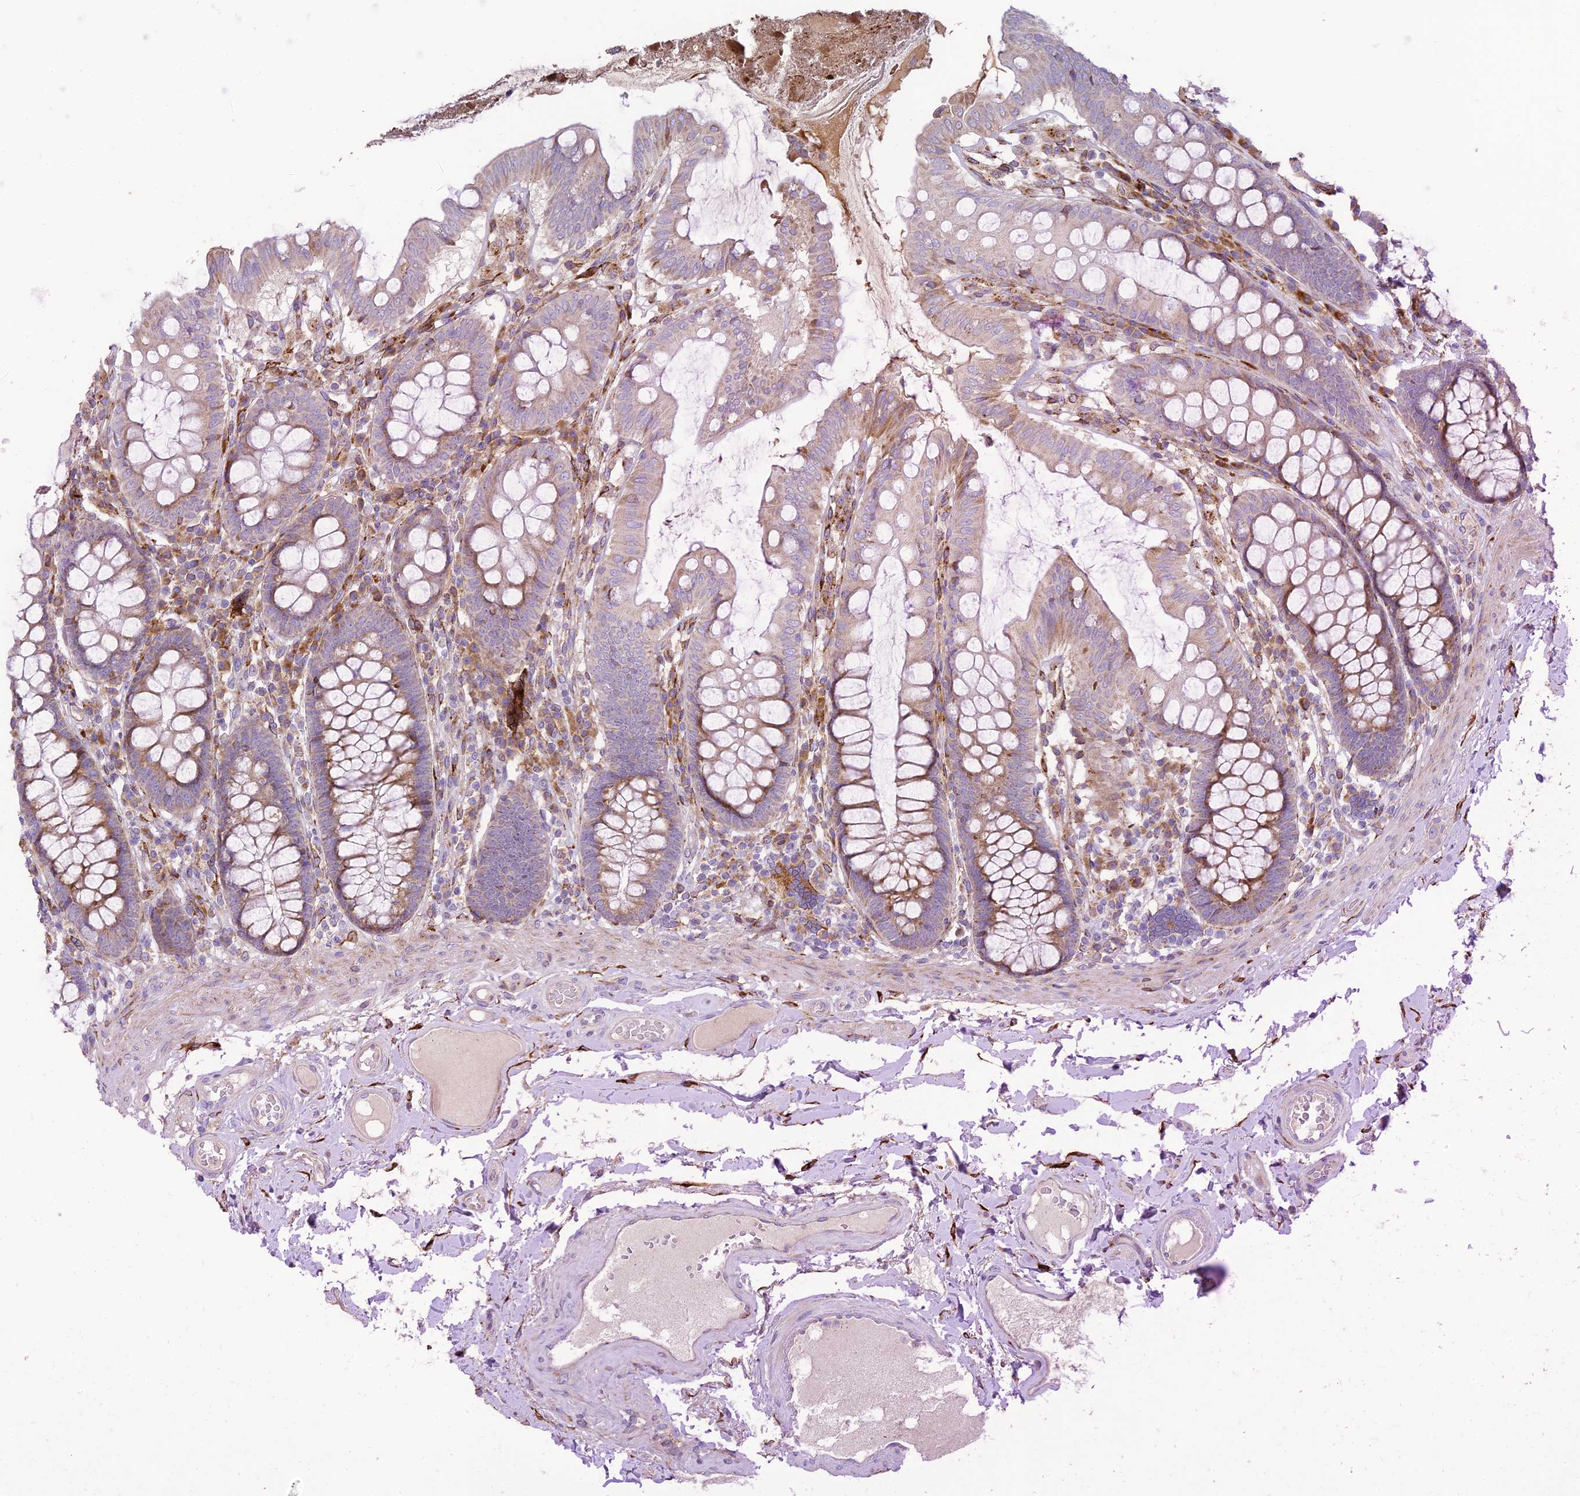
{"staining": {"intensity": "negative", "quantity": "none", "location": "none"}, "tissue": "colon", "cell_type": "Endothelial cells", "image_type": "normal", "snomed": [{"axis": "morphology", "description": "Normal tissue, NOS"}, {"axis": "topography", "description": "Colon"}], "caption": "Endothelial cells are negative for protein expression in normal human colon. Brightfield microscopy of IHC stained with DAB (3,3'-diaminobenzidine) (brown) and hematoxylin (blue), captured at high magnification.", "gene": "RCN3", "patient": {"sex": "male", "age": 84}}